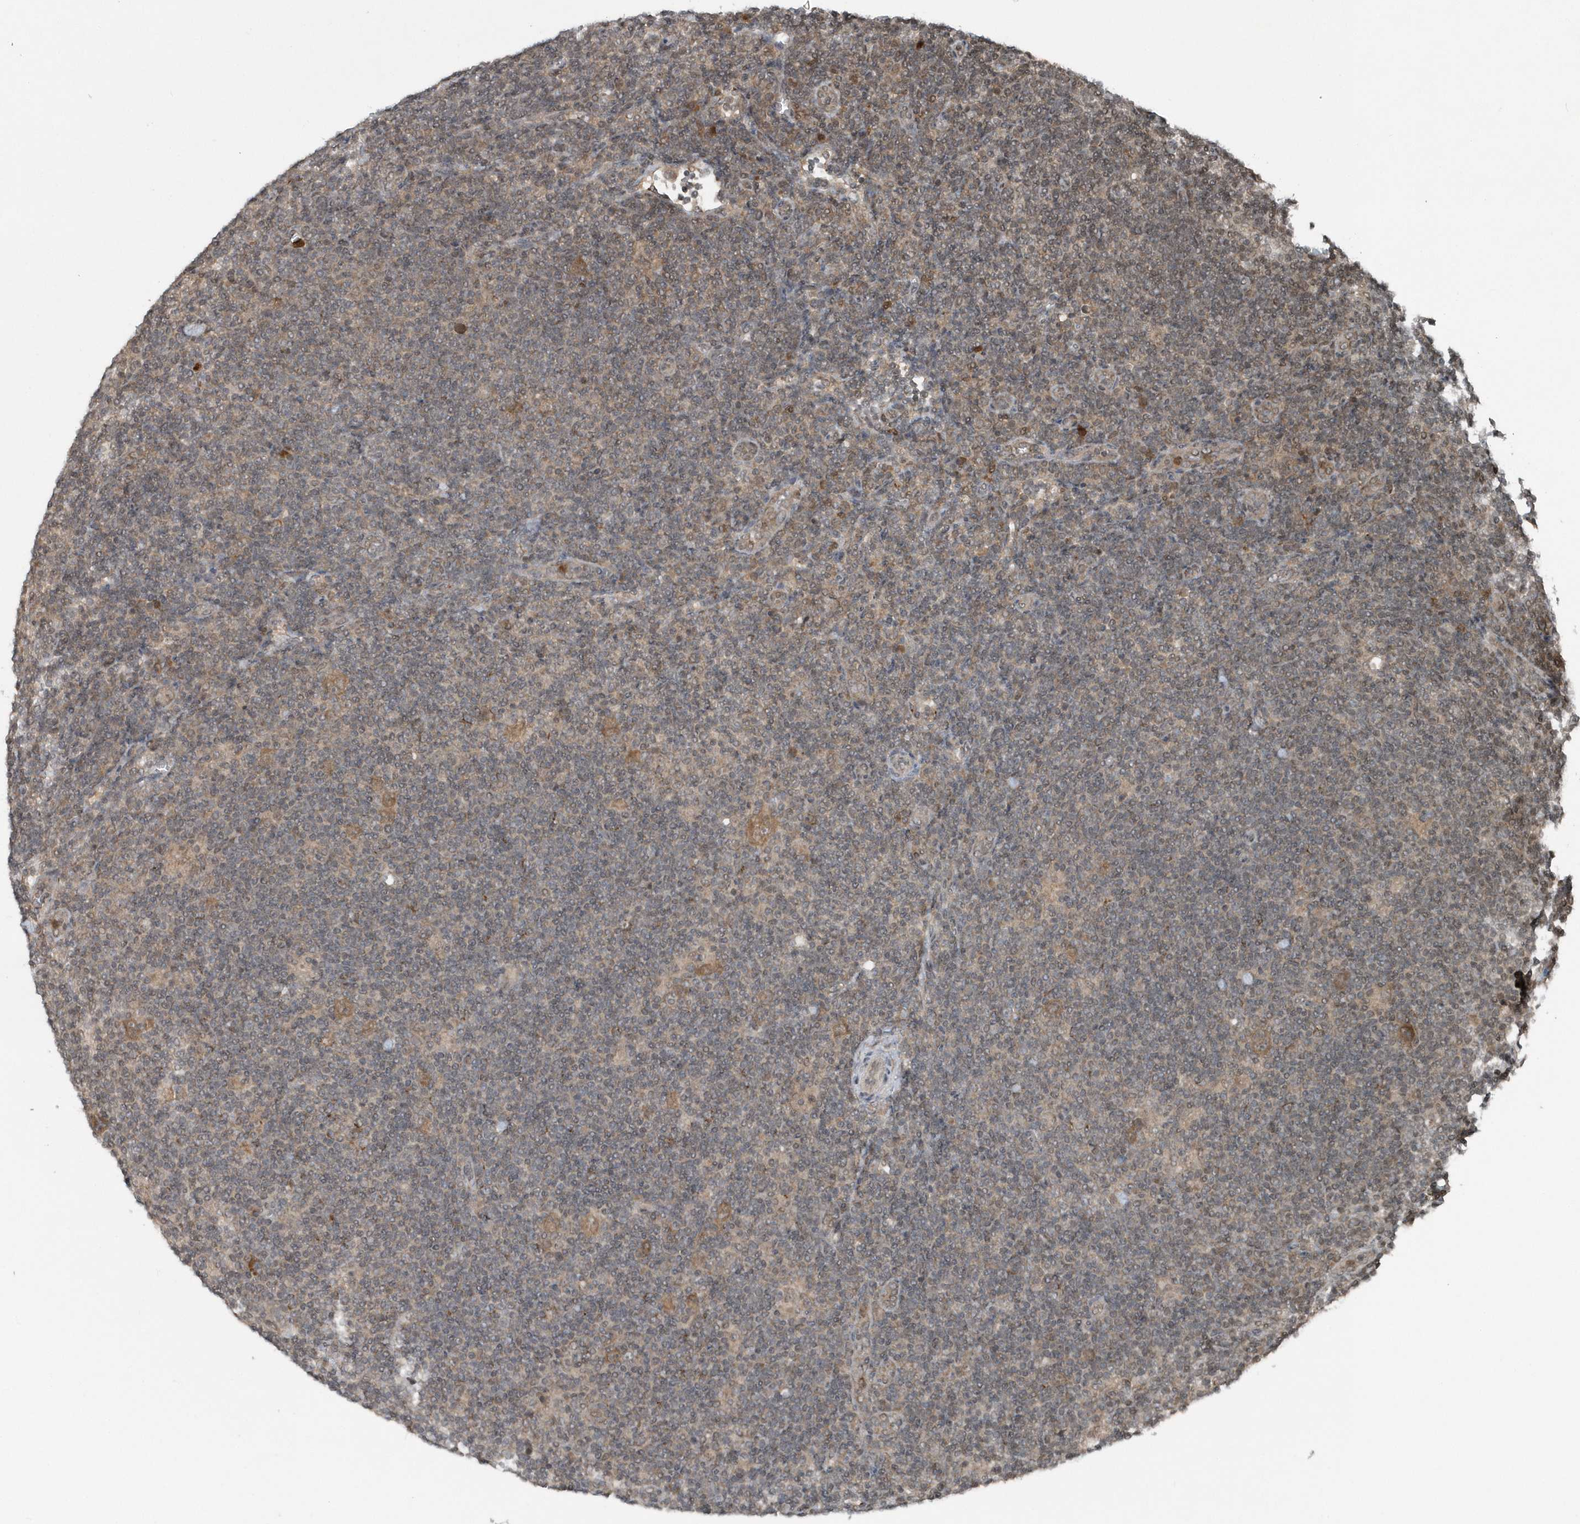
{"staining": {"intensity": "moderate", "quantity": ">75%", "location": "cytoplasmic/membranous"}, "tissue": "lymphoma", "cell_type": "Tumor cells", "image_type": "cancer", "snomed": [{"axis": "morphology", "description": "Hodgkin's disease, NOS"}, {"axis": "topography", "description": "Lymph node"}], "caption": "This photomicrograph shows immunohistochemistry staining of human lymphoma, with medium moderate cytoplasmic/membranous staining in approximately >75% of tumor cells.", "gene": "EIF2B1", "patient": {"sex": "female", "age": 57}}